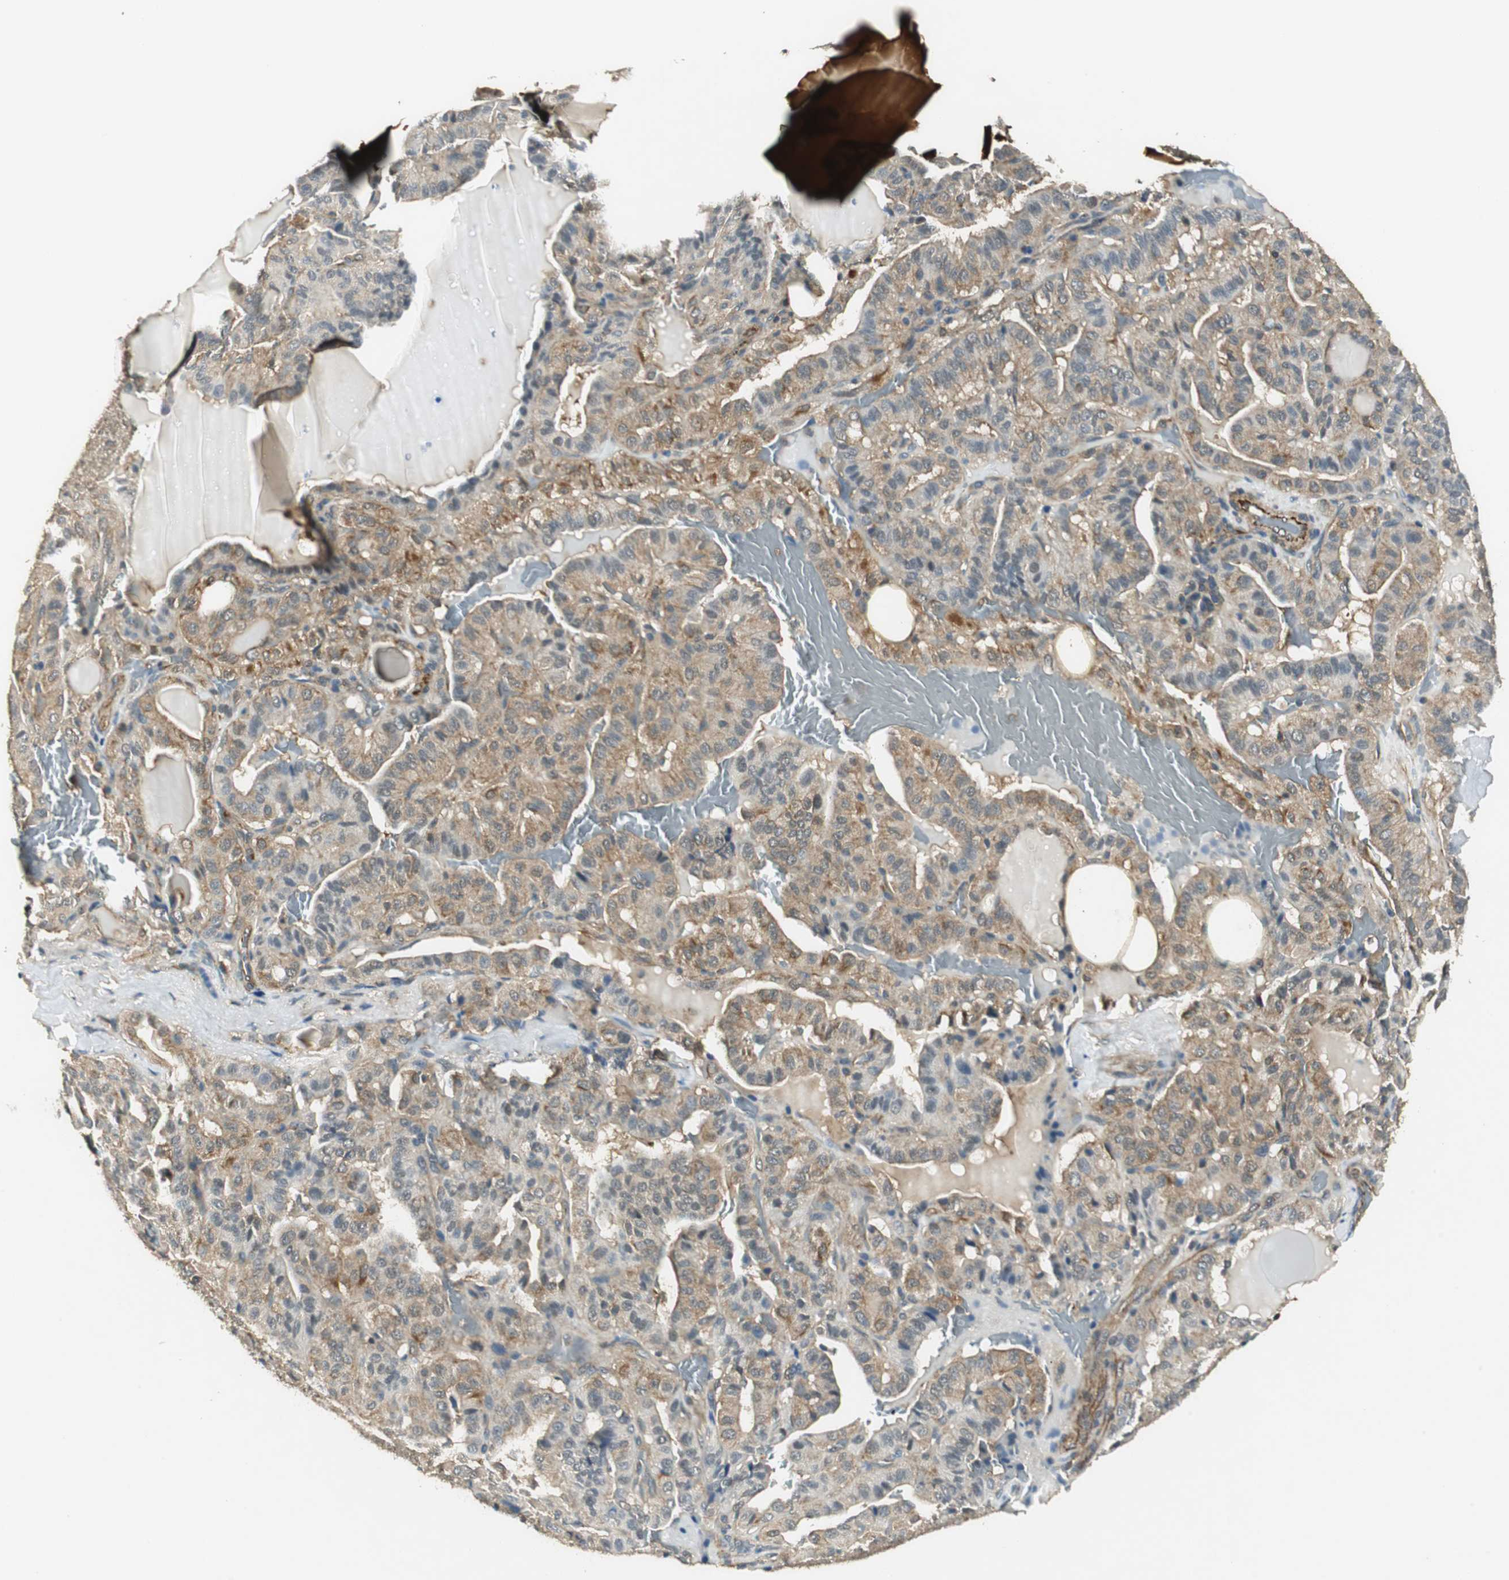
{"staining": {"intensity": "moderate", "quantity": ">75%", "location": "cytoplasmic/membranous"}, "tissue": "thyroid cancer", "cell_type": "Tumor cells", "image_type": "cancer", "snomed": [{"axis": "morphology", "description": "Papillary adenocarcinoma, NOS"}, {"axis": "topography", "description": "Thyroid gland"}], "caption": "Immunohistochemical staining of thyroid papillary adenocarcinoma reveals moderate cytoplasmic/membranous protein staining in approximately >75% of tumor cells.", "gene": "PSMB4", "patient": {"sex": "male", "age": 77}}